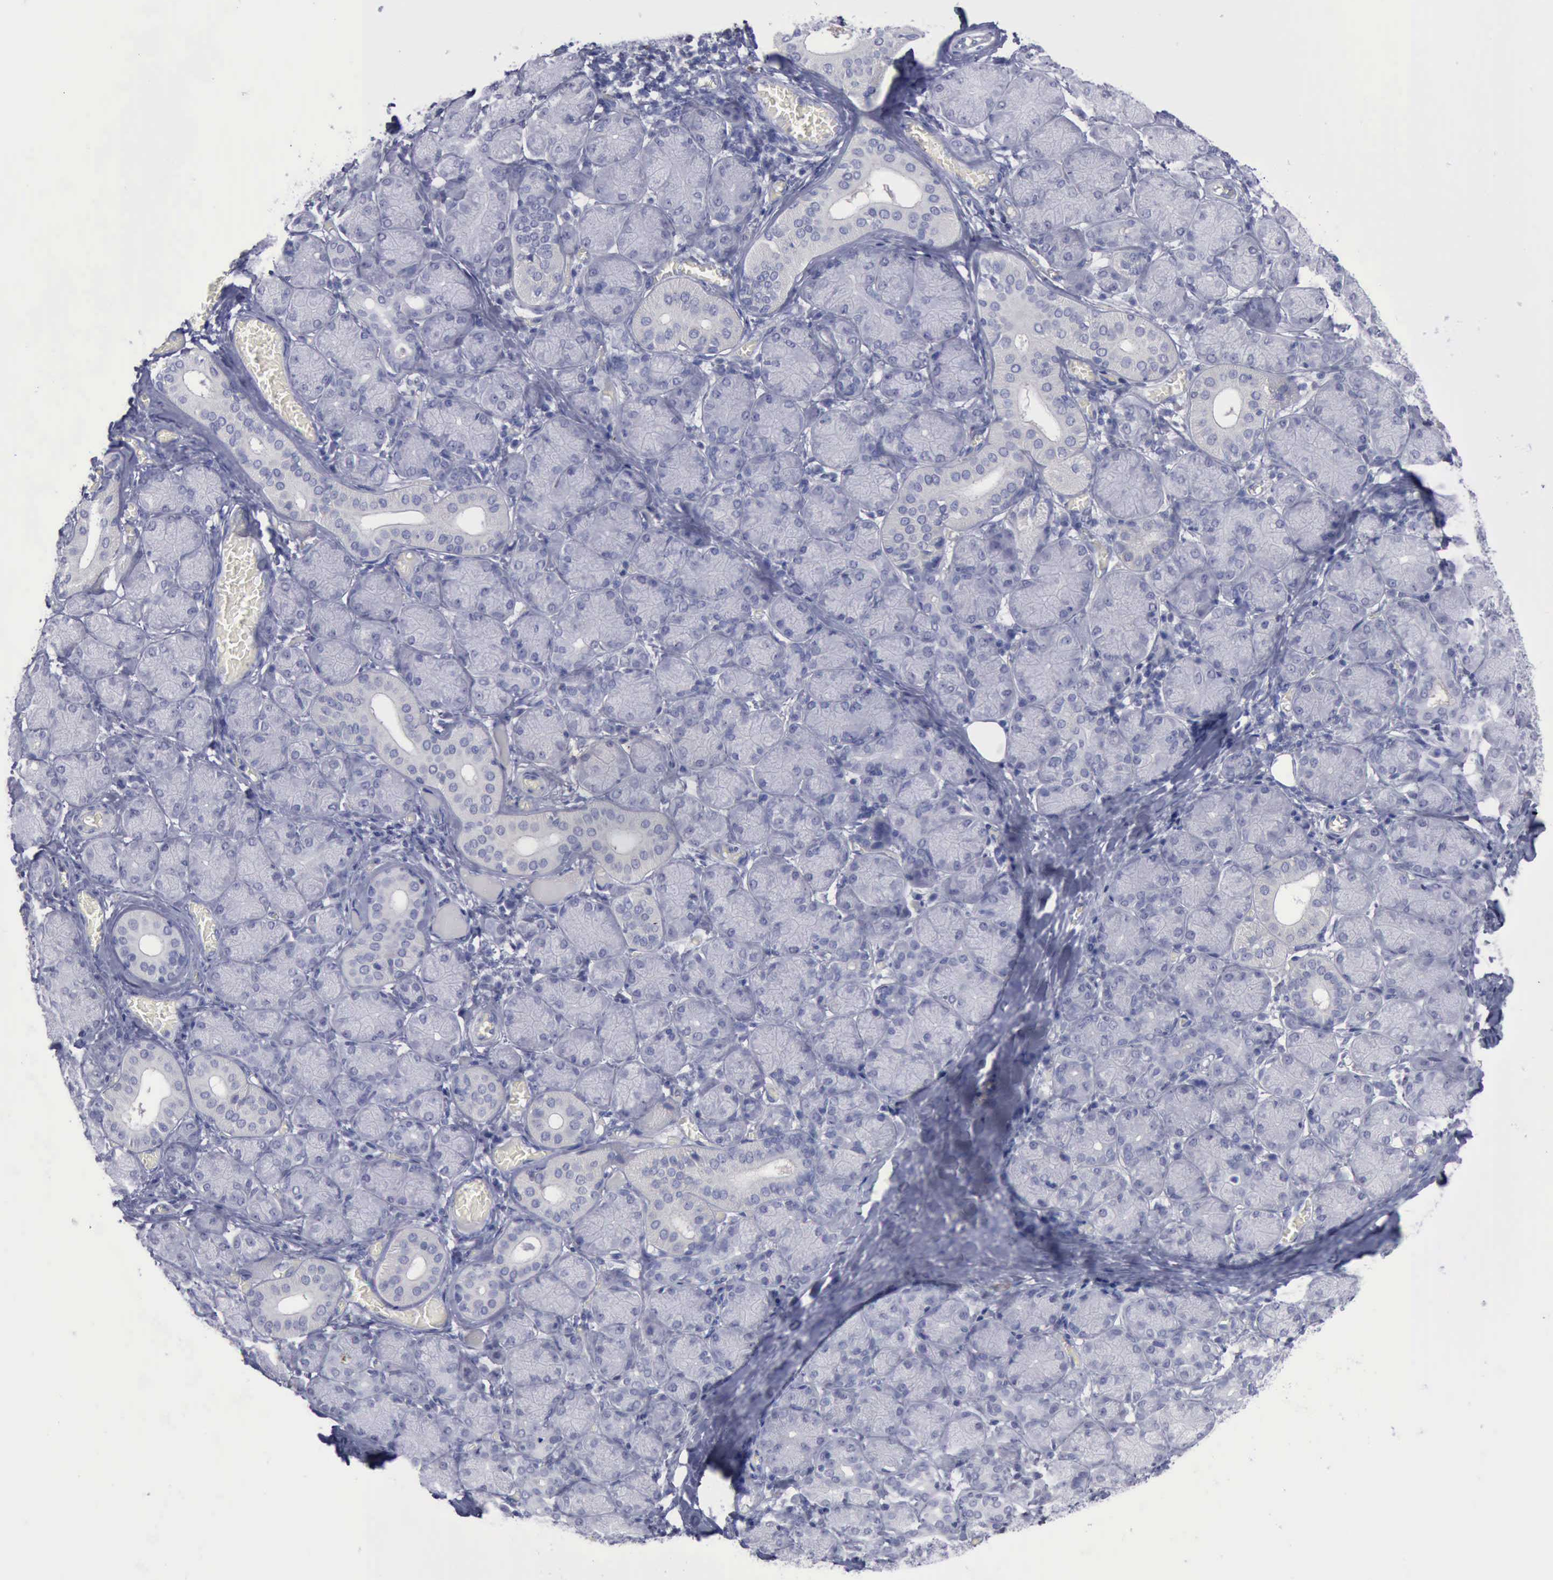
{"staining": {"intensity": "negative", "quantity": "none", "location": "none"}, "tissue": "salivary gland", "cell_type": "Glandular cells", "image_type": "normal", "snomed": [{"axis": "morphology", "description": "Normal tissue, NOS"}, {"axis": "topography", "description": "Salivary gland"}], "caption": "Photomicrograph shows no protein expression in glandular cells of unremarkable salivary gland. The staining is performed using DAB brown chromogen with nuclei counter-stained in using hematoxylin.", "gene": "SATB2", "patient": {"sex": "female", "age": 24}}